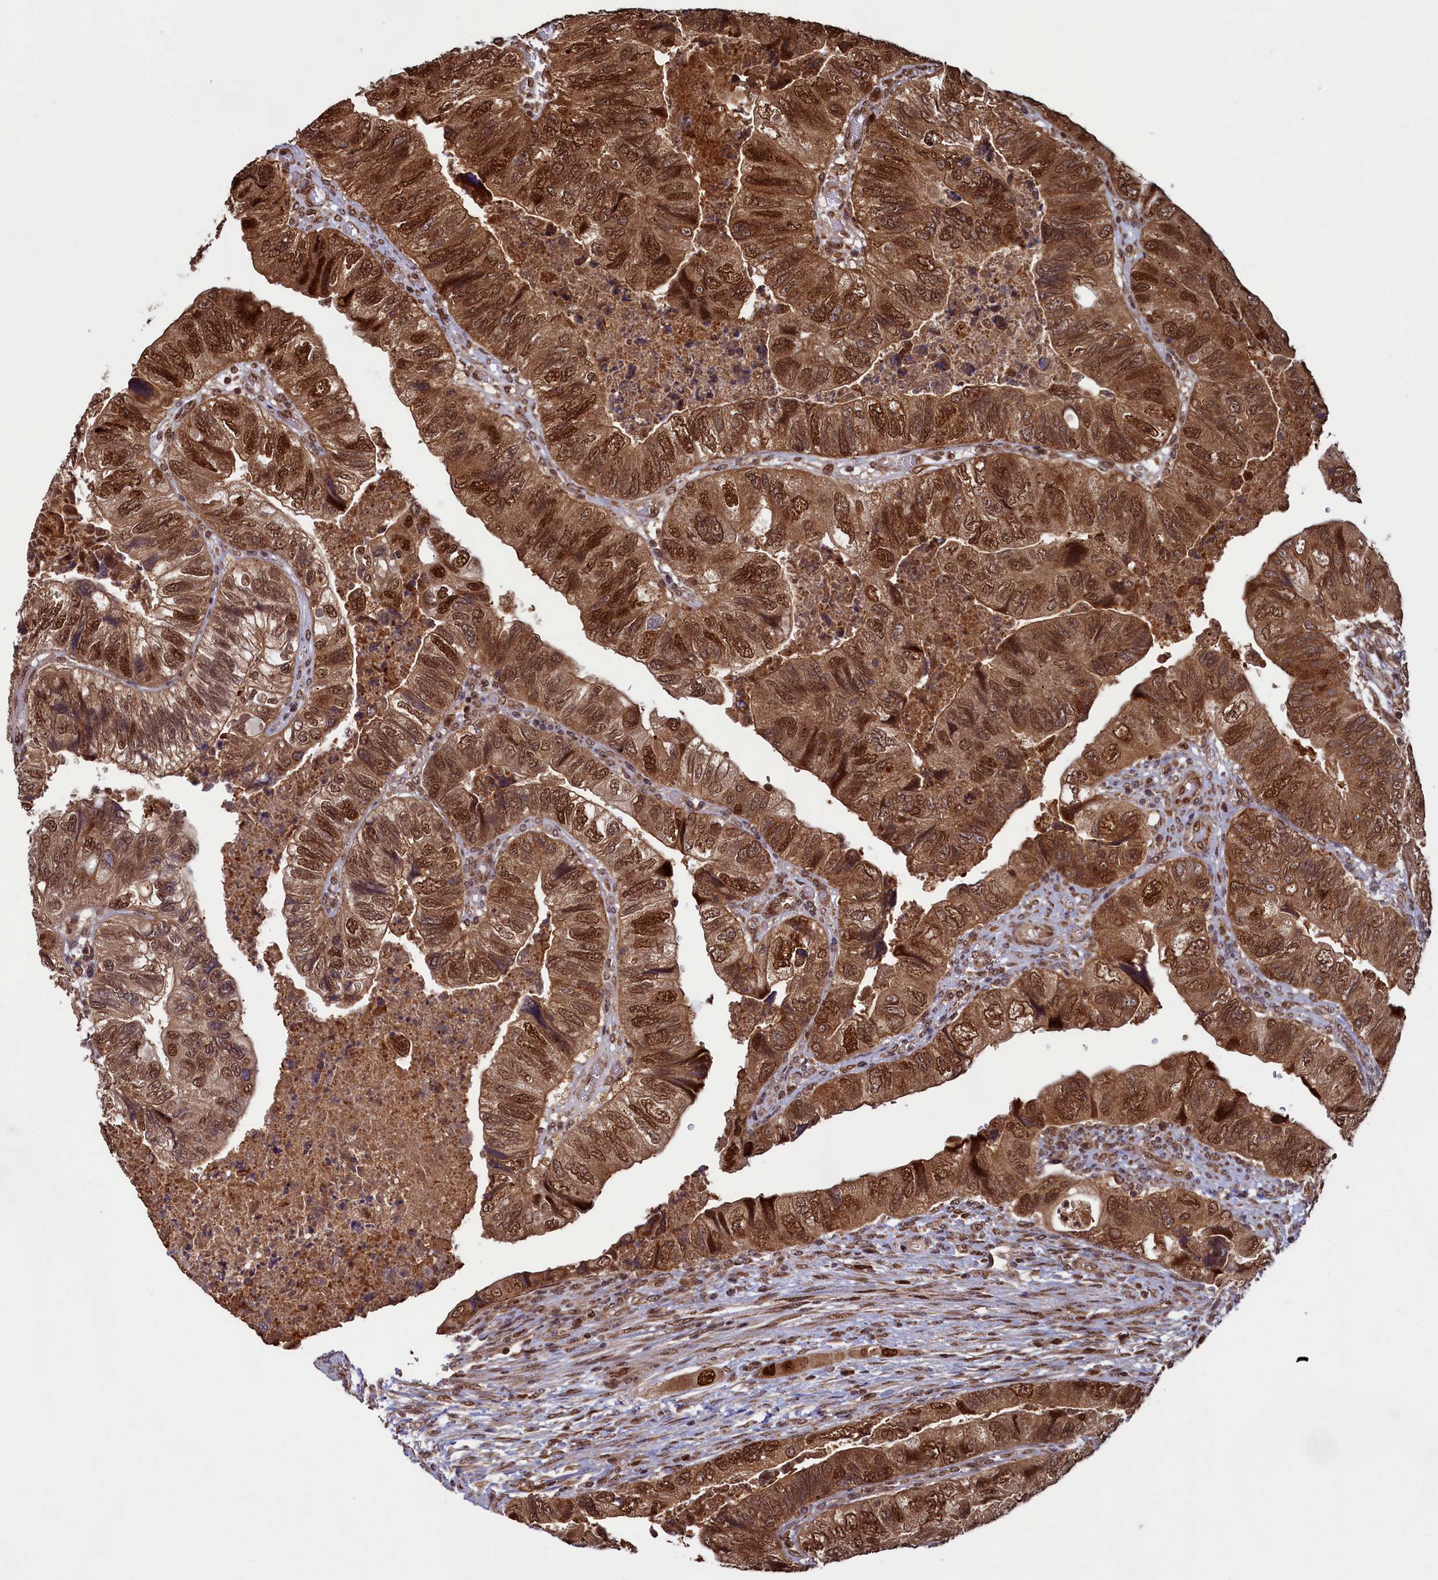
{"staining": {"intensity": "strong", "quantity": ">75%", "location": "cytoplasmic/membranous,nuclear"}, "tissue": "colorectal cancer", "cell_type": "Tumor cells", "image_type": "cancer", "snomed": [{"axis": "morphology", "description": "Adenocarcinoma, NOS"}, {"axis": "topography", "description": "Rectum"}], "caption": "Protein expression by immunohistochemistry (IHC) displays strong cytoplasmic/membranous and nuclear staining in approximately >75% of tumor cells in colorectal cancer (adenocarcinoma). (Brightfield microscopy of DAB IHC at high magnification).", "gene": "NAE1", "patient": {"sex": "male", "age": 63}}